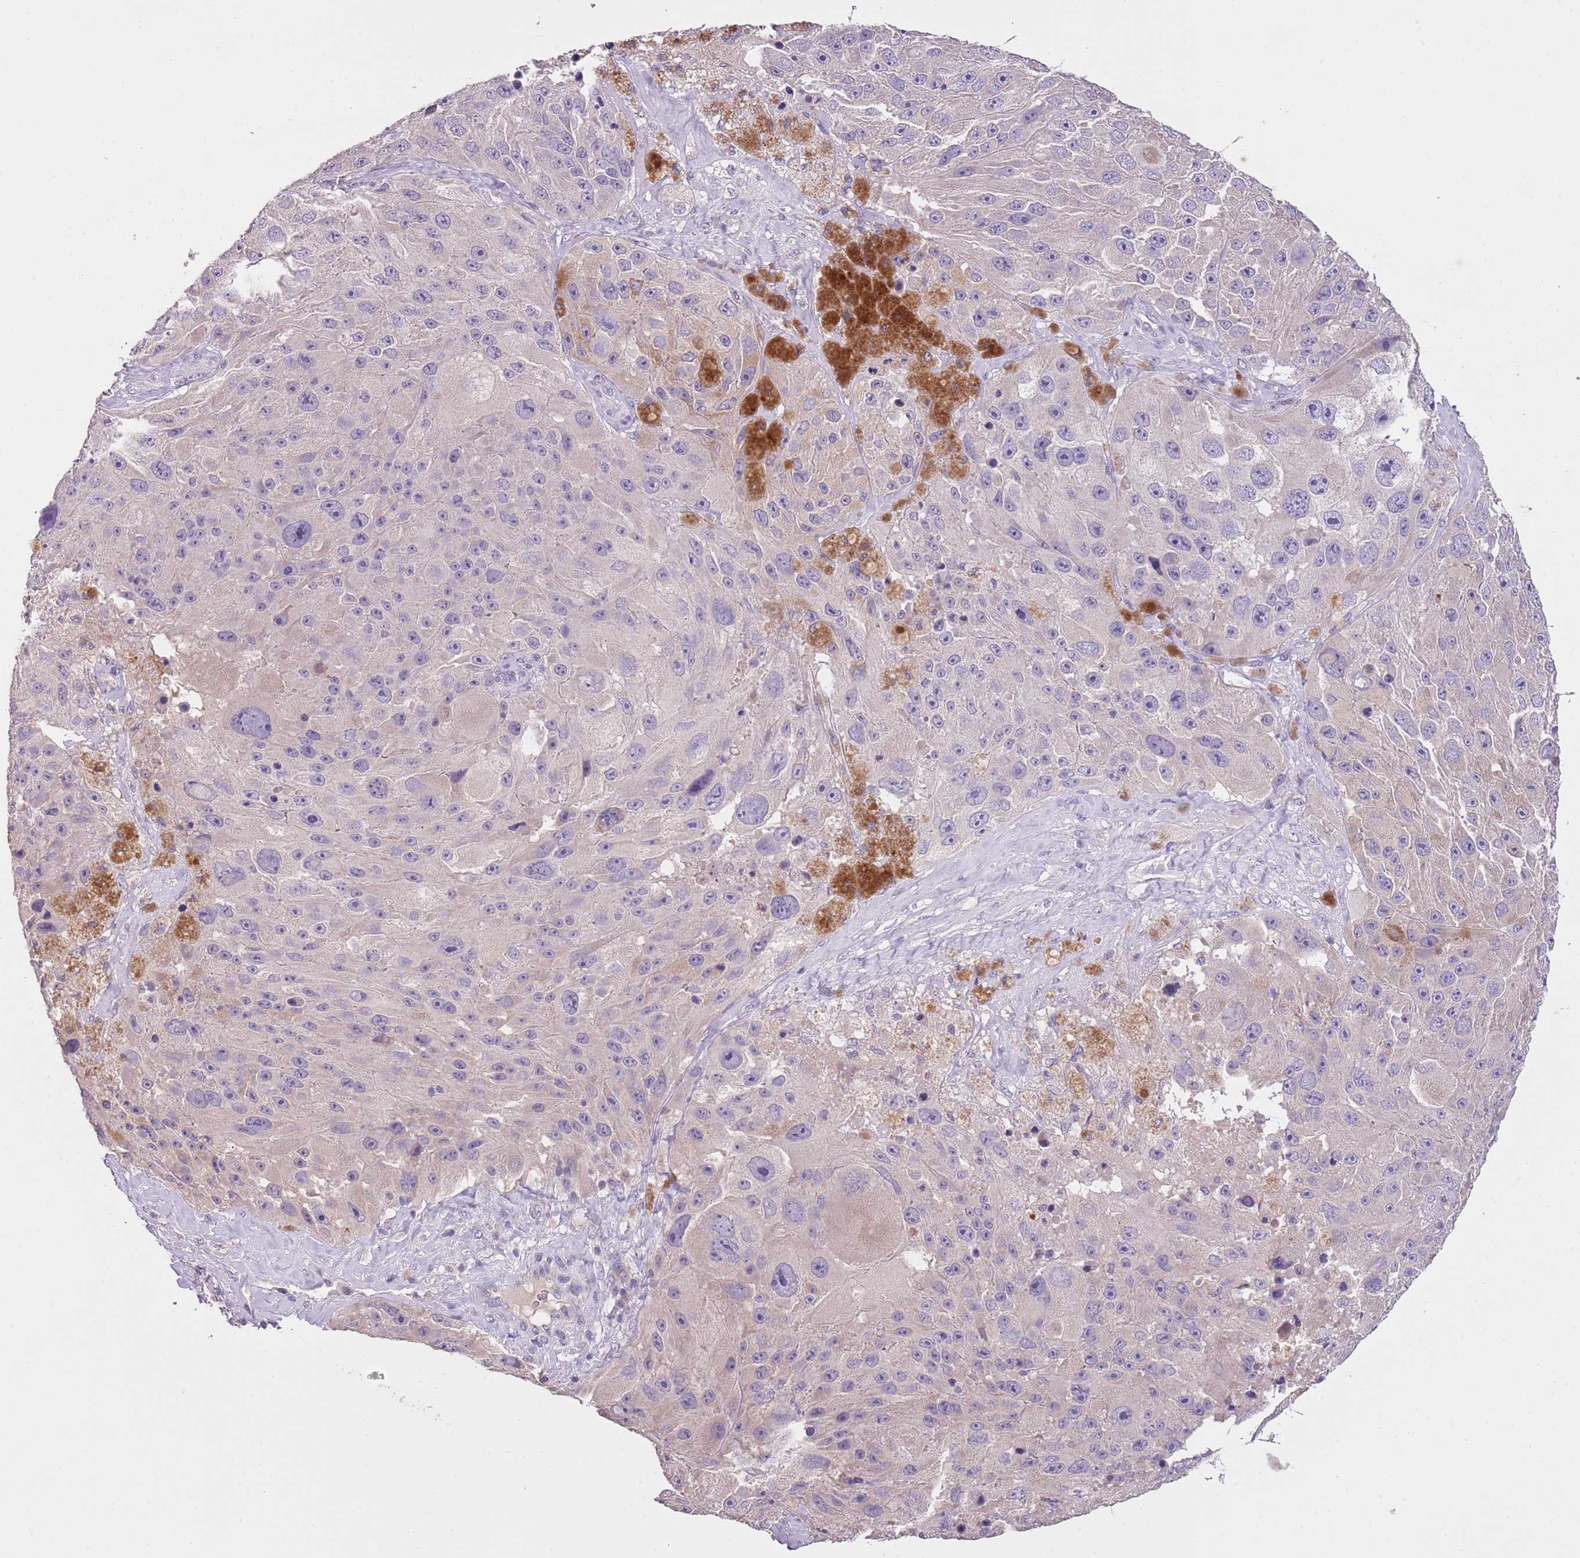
{"staining": {"intensity": "negative", "quantity": "none", "location": "none"}, "tissue": "melanoma", "cell_type": "Tumor cells", "image_type": "cancer", "snomed": [{"axis": "morphology", "description": "Malignant melanoma, Metastatic site"}, {"axis": "topography", "description": "Lymph node"}], "caption": "DAB immunohistochemical staining of malignant melanoma (metastatic site) displays no significant staining in tumor cells.", "gene": "SLC35E3", "patient": {"sex": "male", "age": 62}}